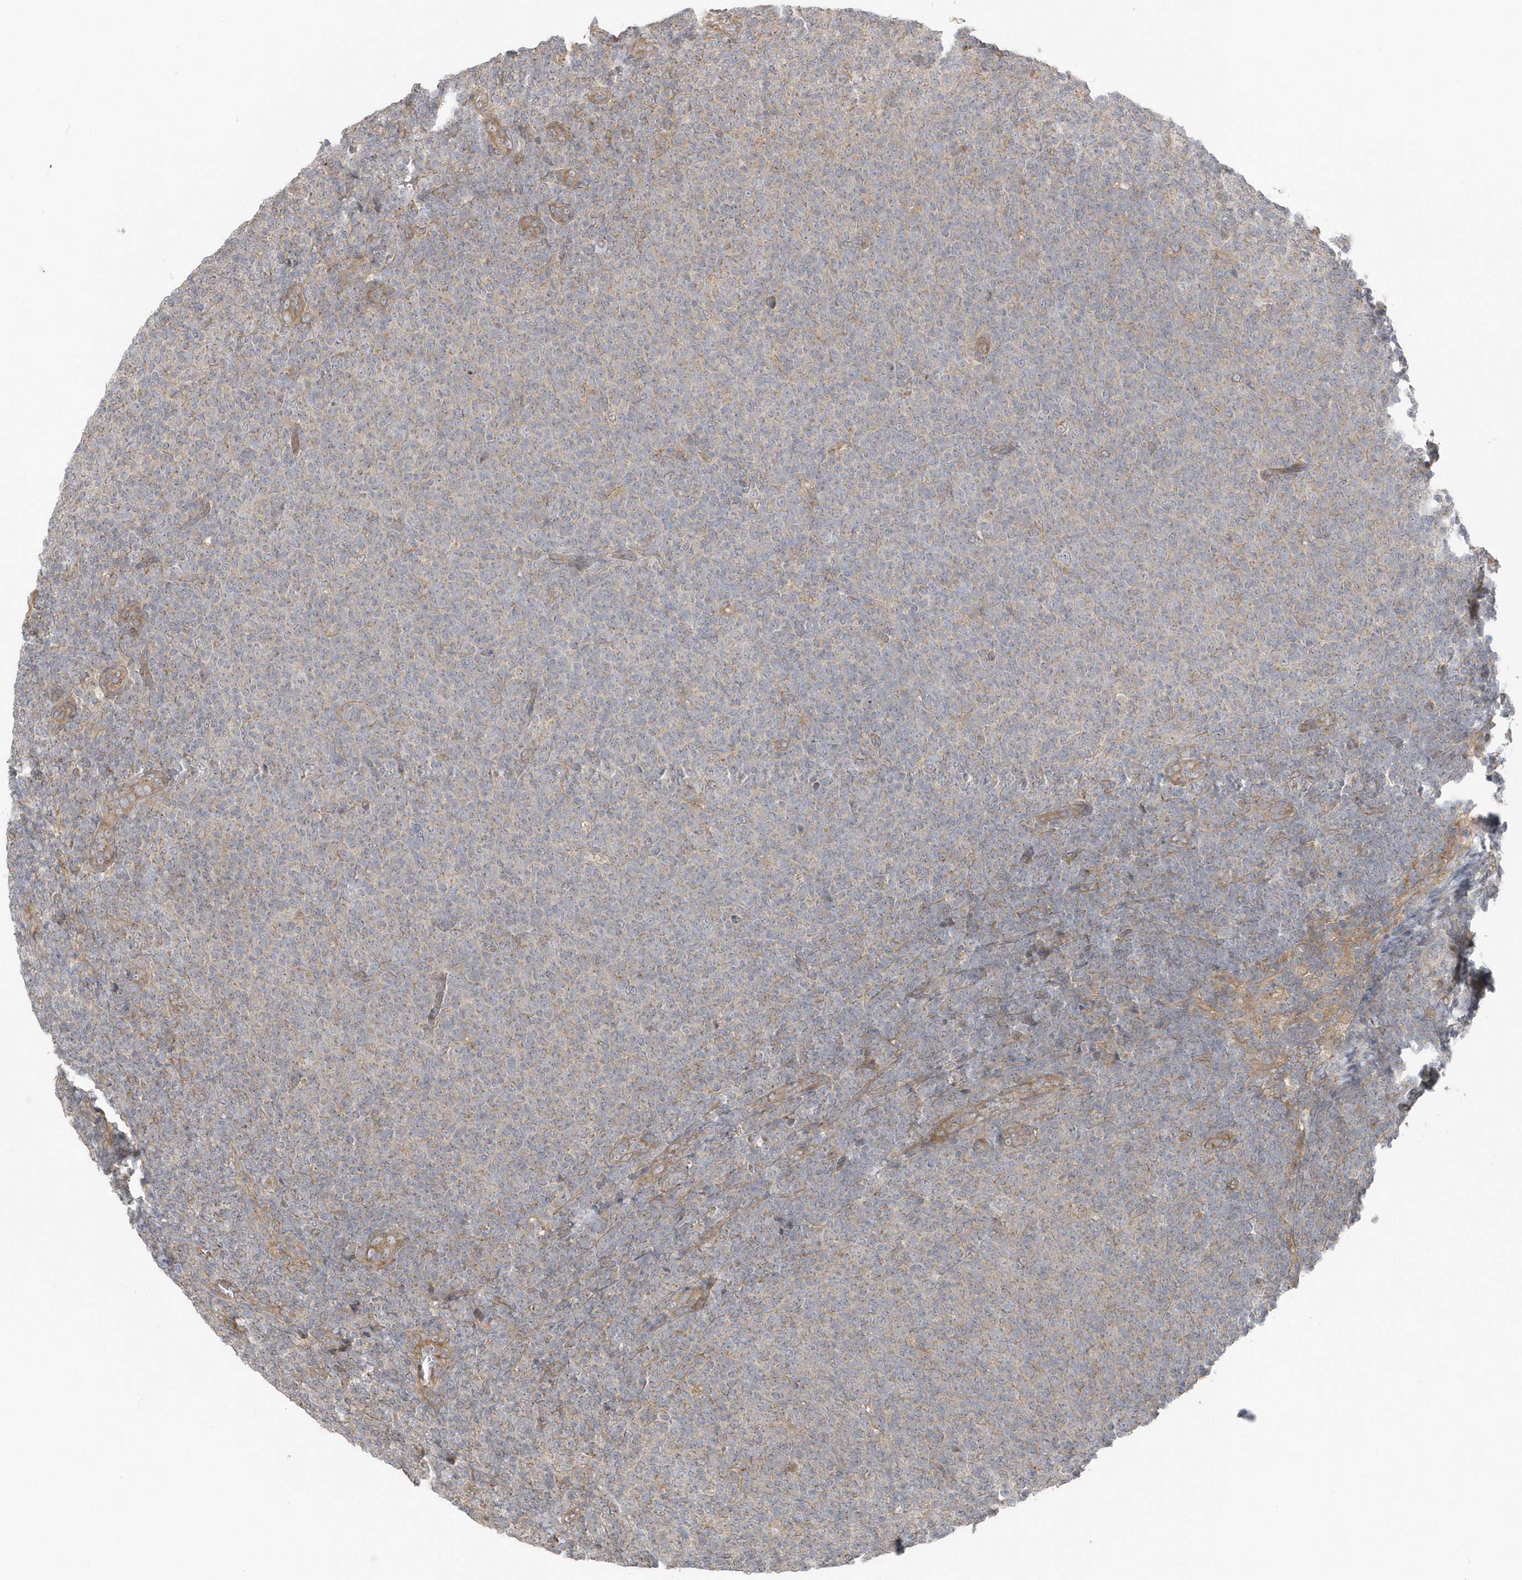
{"staining": {"intensity": "weak", "quantity": "<25%", "location": "cytoplasmic/membranous"}, "tissue": "lymphoma", "cell_type": "Tumor cells", "image_type": "cancer", "snomed": [{"axis": "morphology", "description": "Malignant lymphoma, non-Hodgkin's type, Low grade"}, {"axis": "topography", "description": "Lymph node"}], "caption": "An IHC photomicrograph of lymphoma is shown. There is no staining in tumor cells of lymphoma.", "gene": "ACTR1A", "patient": {"sex": "male", "age": 66}}